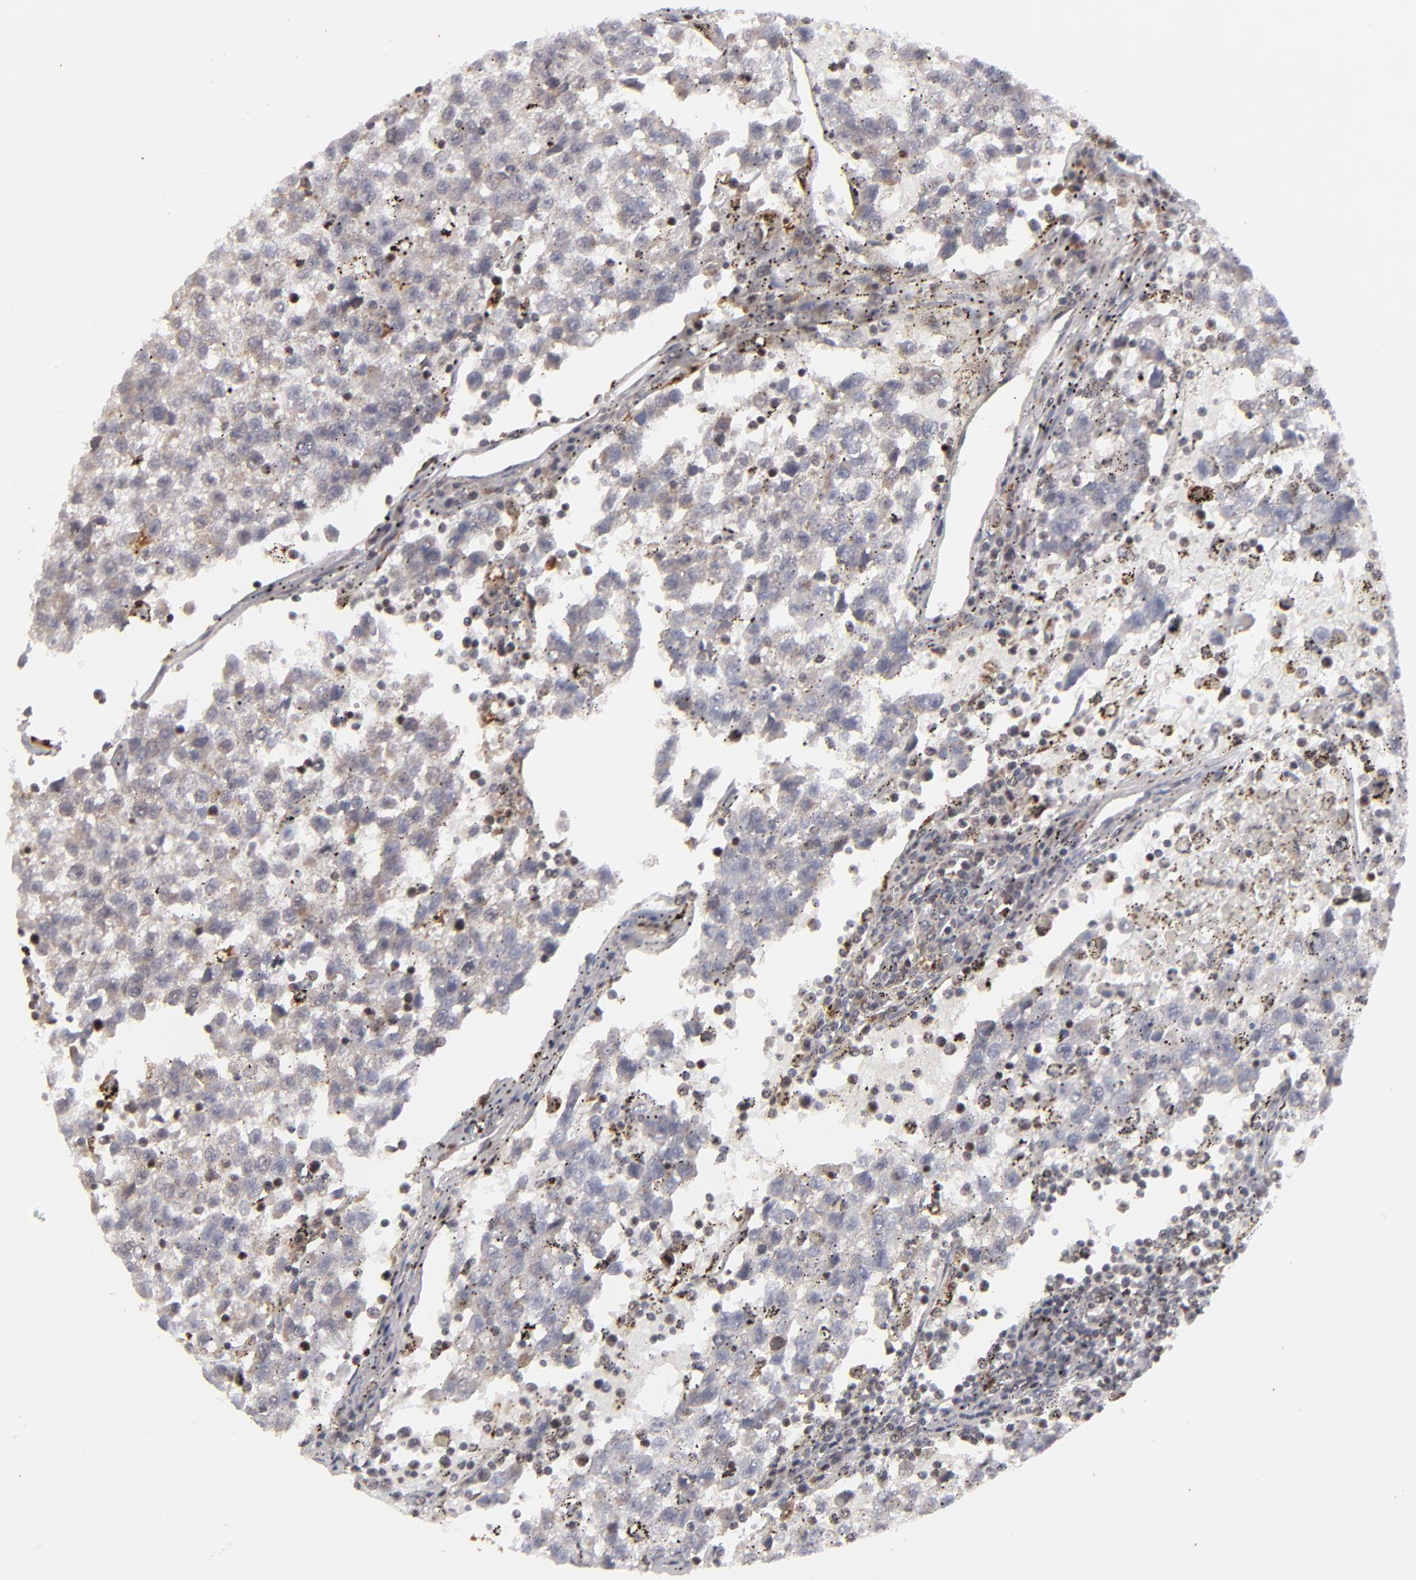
{"staining": {"intensity": "moderate", "quantity": ">75%", "location": "cytoplasmic/membranous,nuclear"}, "tissue": "testis cancer", "cell_type": "Tumor cells", "image_type": "cancer", "snomed": [{"axis": "morphology", "description": "Seminoma, NOS"}, {"axis": "topography", "description": "Testis"}], "caption": "A medium amount of moderate cytoplasmic/membranous and nuclear positivity is present in about >75% of tumor cells in testis seminoma tissue. Using DAB (3,3'-diaminobenzidine) (brown) and hematoxylin (blue) stains, captured at high magnification using brightfield microscopy.", "gene": "RGS6", "patient": {"sex": "male", "age": 35}}